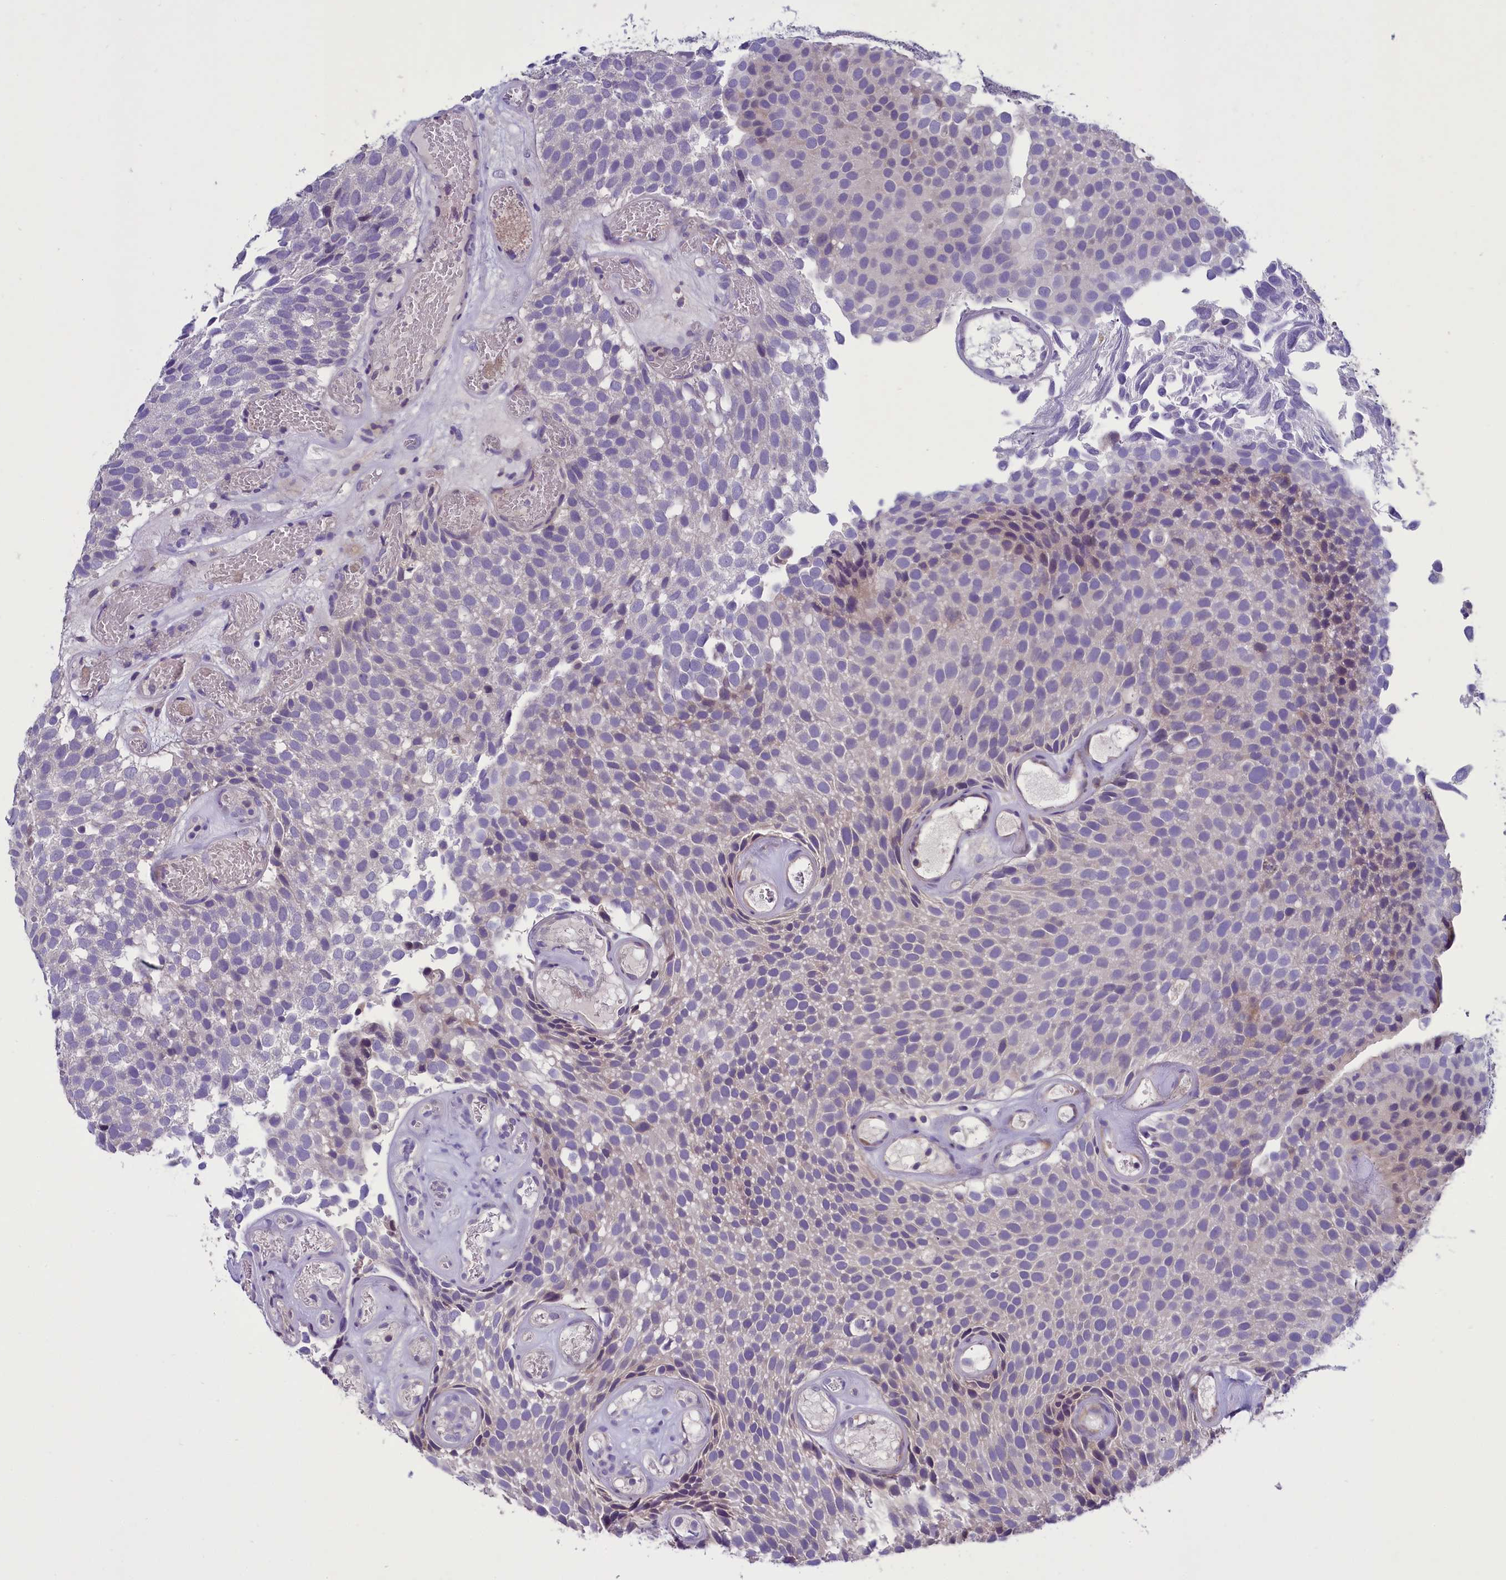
{"staining": {"intensity": "weak", "quantity": "<25%", "location": "cytoplasmic/membranous"}, "tissue": "urothelial cancer", "cell_type": "Tumor cells", "image_type": "cancer", "snomed": [{"axis": "morphology", "description": "Urothelial carcinoma, Low grade"}, {"axis": "topography", "description": "Urinary bladder"}], "caption": "Immunohistochemistry histopathology image of neoplastic tissue: low-grade urothelial carcinoma stained with DAB reveals no significant protein positivity in tumor cells.", "gene": "ENPP6", "patient": {"sex": "male", "age": 89}}